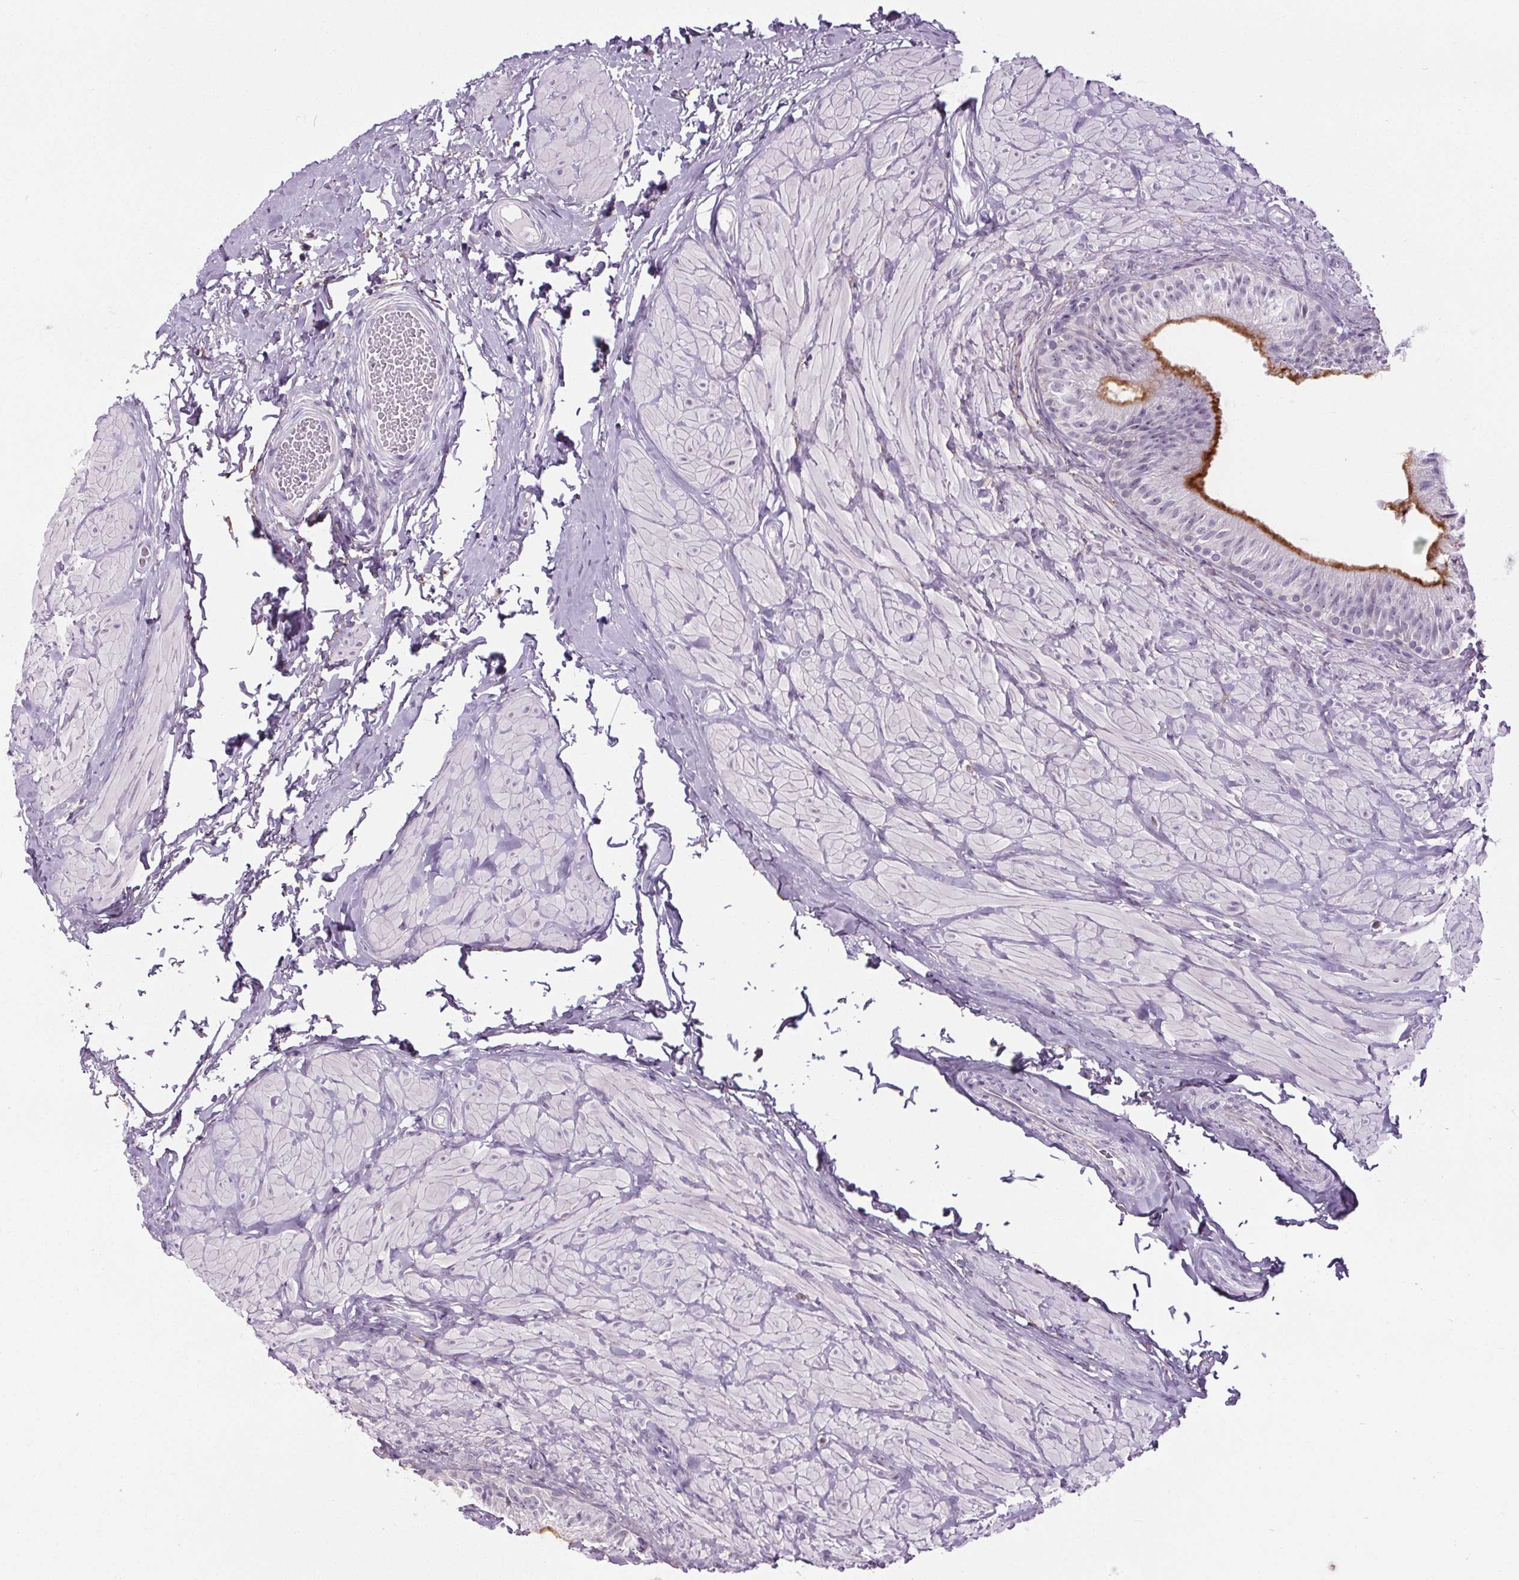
{"staining": {"intensity": "strong", "quantity": "<25%", "location": "cytoplasmic/membranous"}, "tissue": "epididymis", "cell_type": "Glandular cells", "image_type": "normal", "snomed": [{"axis": "morphology", "description": "Normal tissue, NOS"}, {"axis": "topography", "description": "Epididymis, spermatic cord, NOS"}, {"axis": "topography", "description": "Epididymis"}, {"axis": "topography", "description": "Peripheral nerve tissue"}], "caption": "This is an image of immunohistochemistry staining of benign epididymis, which shows strong staining in the cytoplasmic/membranous of glandular cells.", "gene": "TMEM240", "patient": {"sex": "male", "age": 29}}